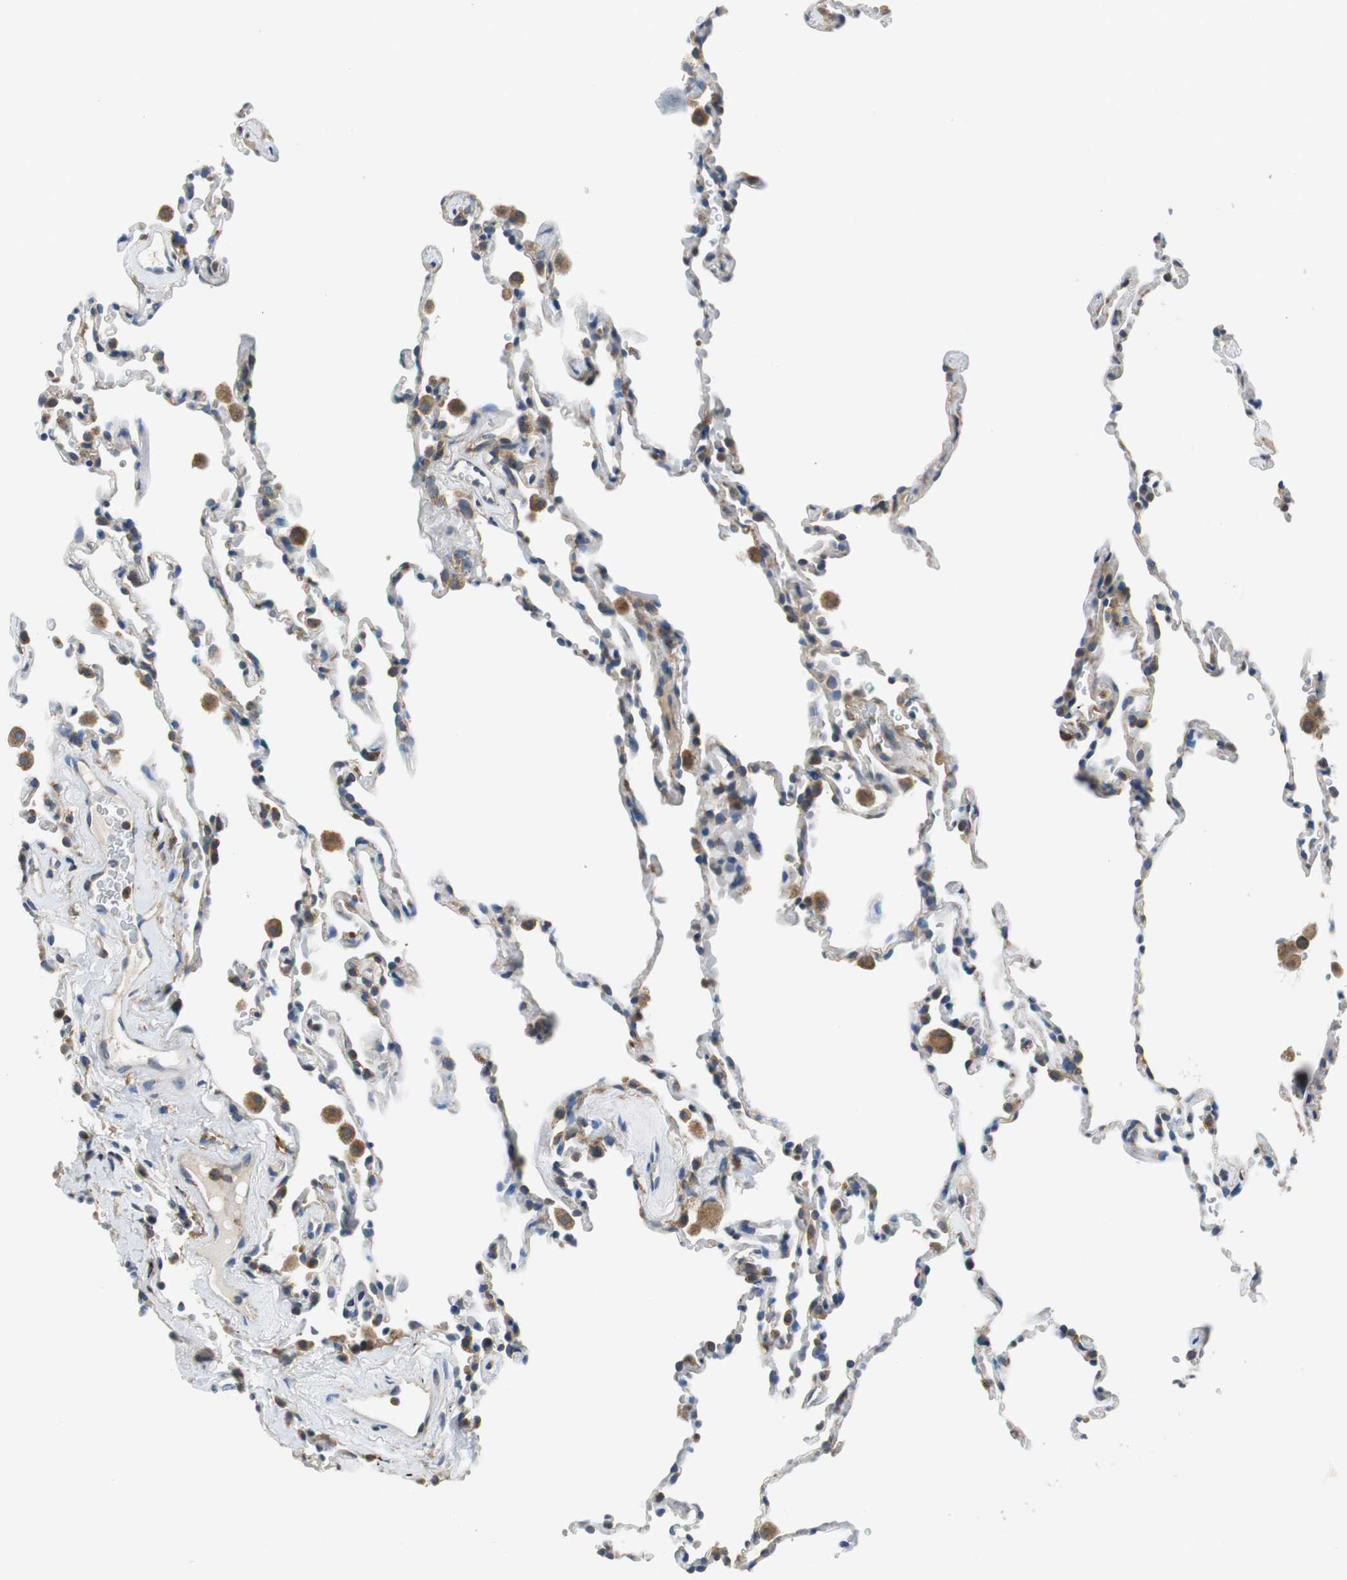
{"staining": {"intensity": "moderate", "quantity": "<25%", "location": "cytoplasmic/membranous"}, "tissue": "lung", "cell_type": "Alveolar cells", "image_type": "normal", "snomed": [{"axis": "morphology", "description": "Normal tissue, NOS"}, {"axis": "morphology", "description": "Soft tissue tumor metastatic"}, {"axis": "topography", "description": "Lung"}], "caption": "IHC micrograph of unremarkable lung: human lung stained using immunohistochemistry (IHC) exhibits low levels of moderate protein expression localized specifically in the cytoplasmic/membranous of alveolar cells, appearing as a cytoplasmic/membranous brown color.", "gene": "CNOT3", "patient": {"sex": "male", "age": 59}}